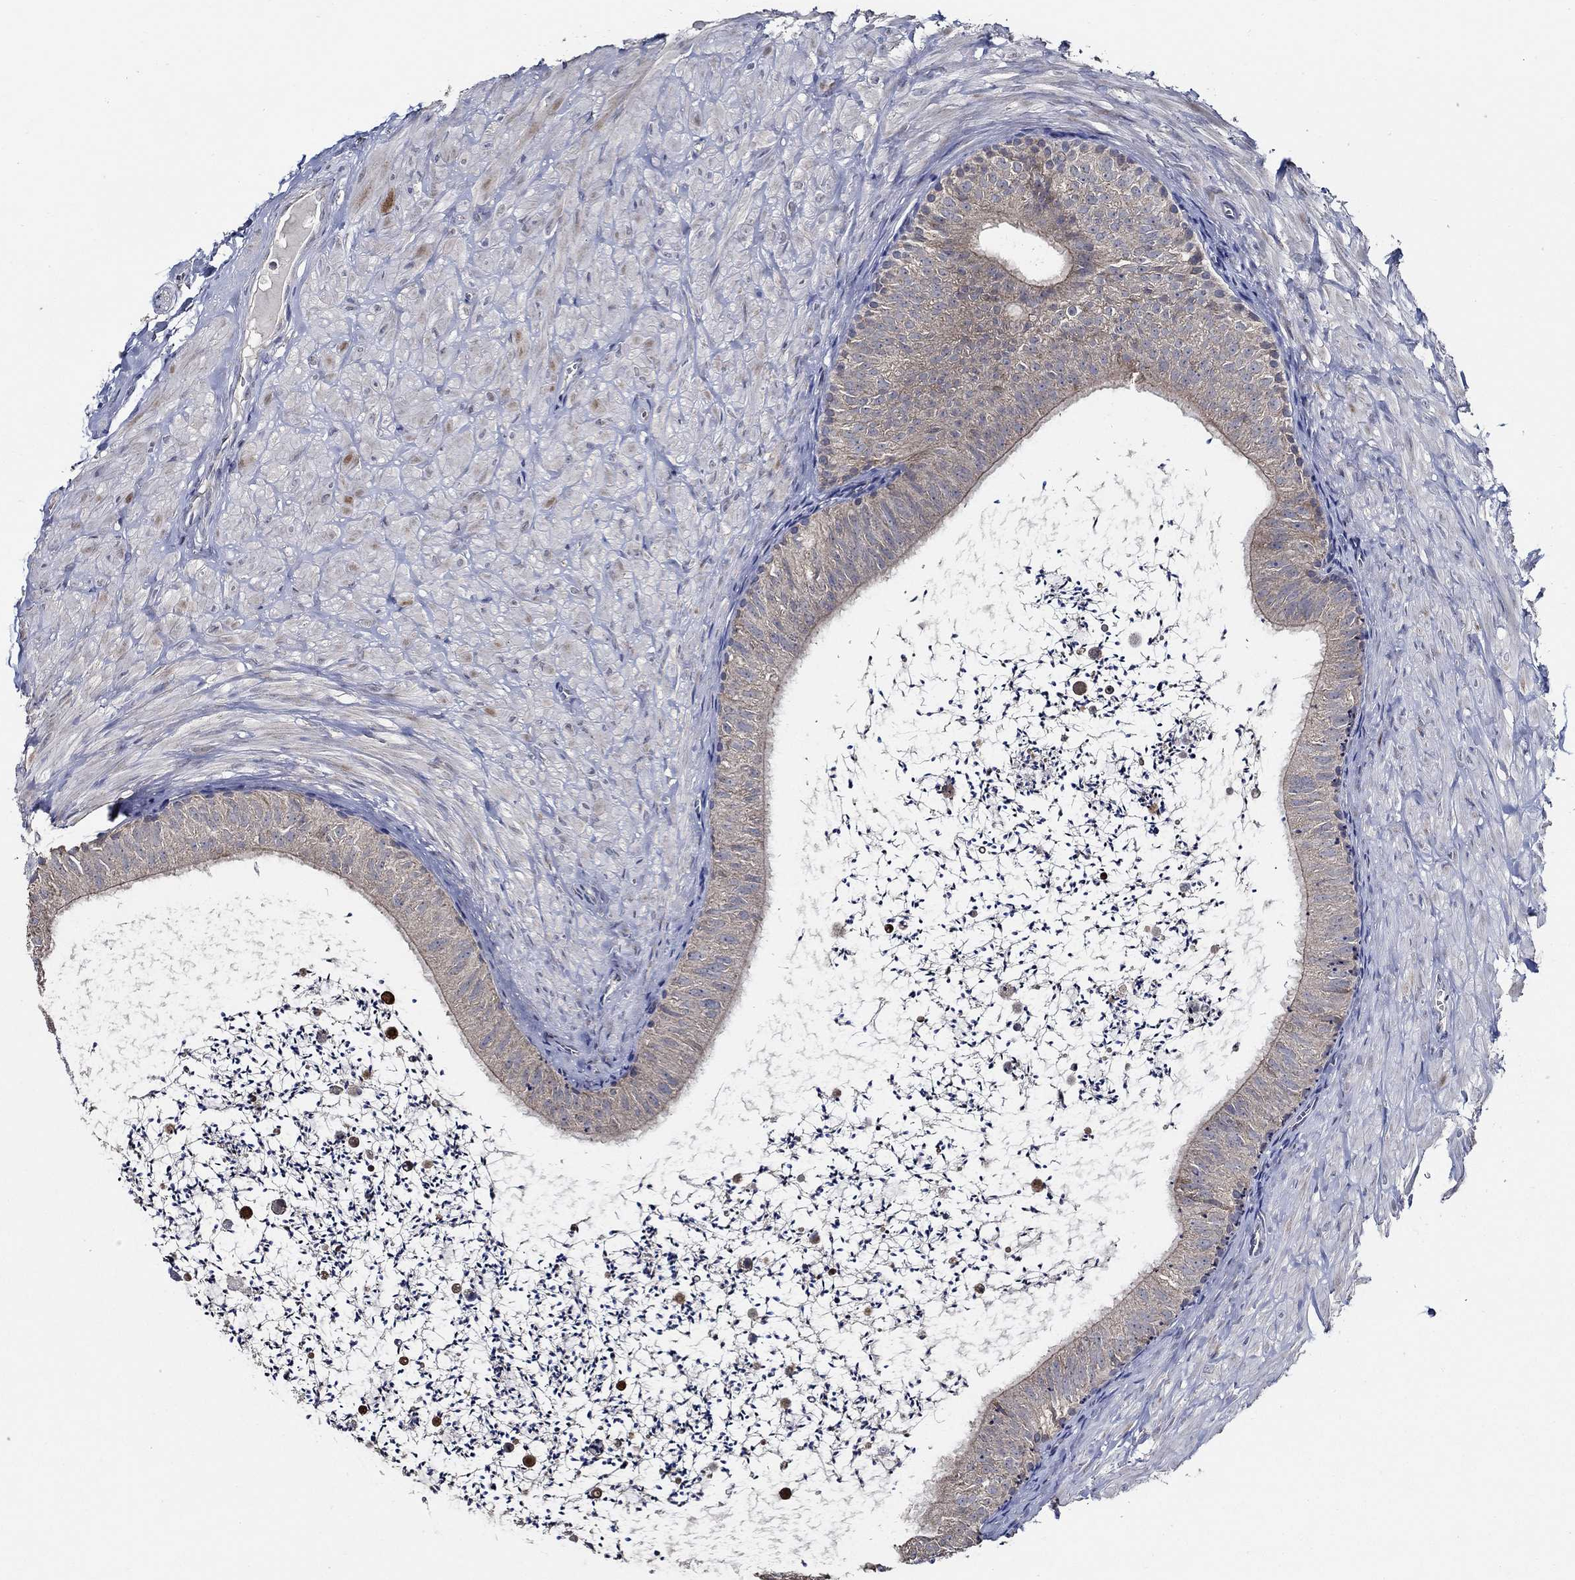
{"staining": {"intensity": "weak", "quantity": ">75%", "location": "cytoplasmic/membranous"}, "tissue": "epididymis", "cell_type": "Glandular cells", "image_type": "normal", "snomed": [{"axis": "morphology", "description": "Normal tissue, NOS"}, {"axis": "topography", "description": "Epididymis"}], "caption": "Glandular cells demonstrate weak cytoplasmic/membranous positivity in about >75% of cells in benign epididymis. Using DAB (brown) and hematoxylin (blue) stains, captured at high magnification using brightfield microscopy.", "gene": "WDR53", "patient": {"sex": "male", "age": 32}}